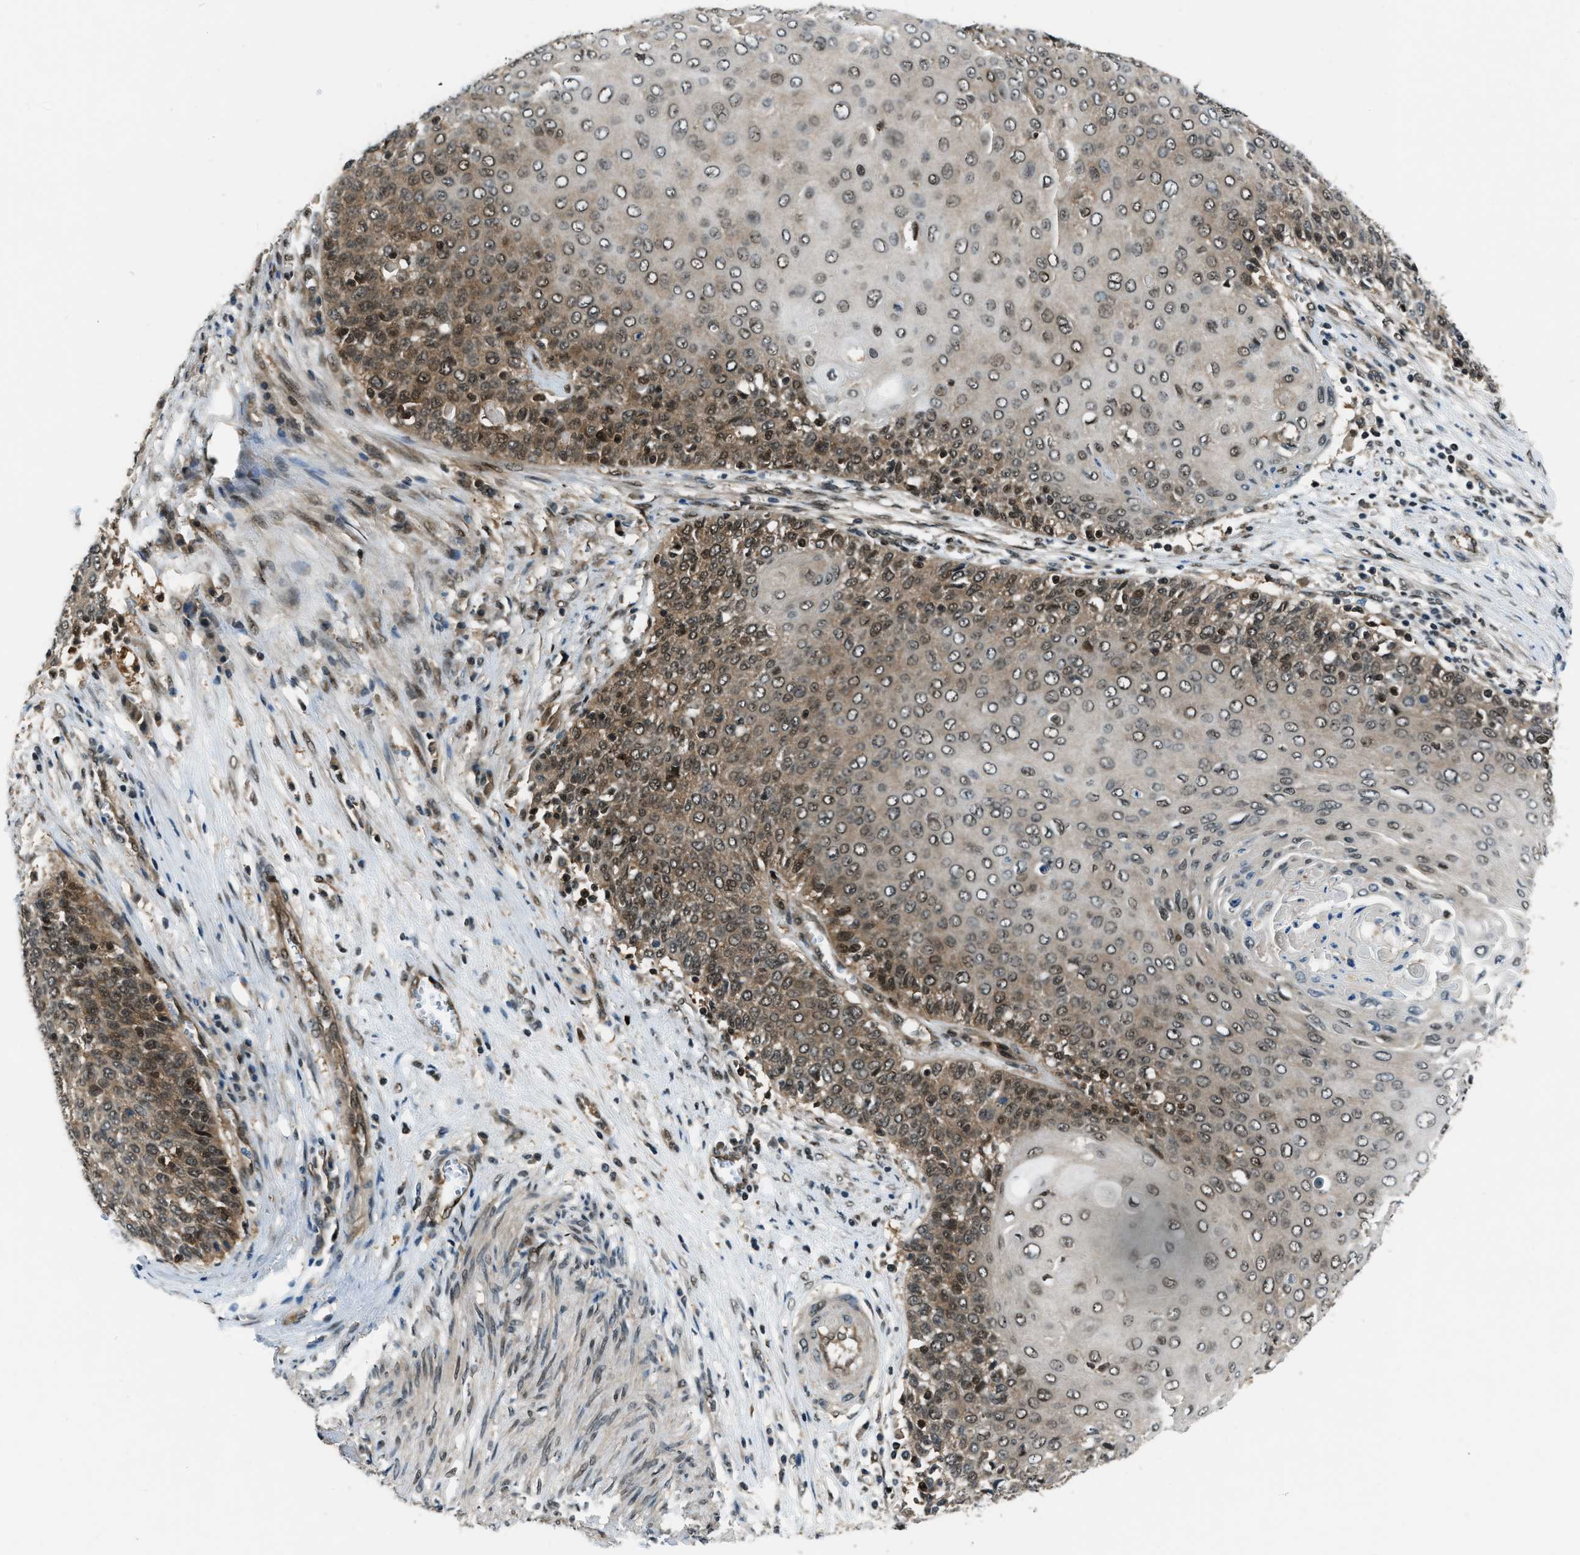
{"staining": {"intensity": "moderate", "quantity": ">75%", "location": "cytoplasmic/membranous,nuclear"}, "tissue": "cervical cancer", "cell_type": "Tumor cells", "image_type": "cancer", "snomed": [{"axis": "morphology", "description": "Squamous cell carcinoma, NOS"}, {"axis": "topography", "description": "Cervix"}], "caption": "Moderate cytoplasmic/membranous and nuclear expression is appreciated in approximately >75% of tumor cells in cervical cancer.", "gene": "NUDCD3", "patient": {"sex": "female", "age": 39}}